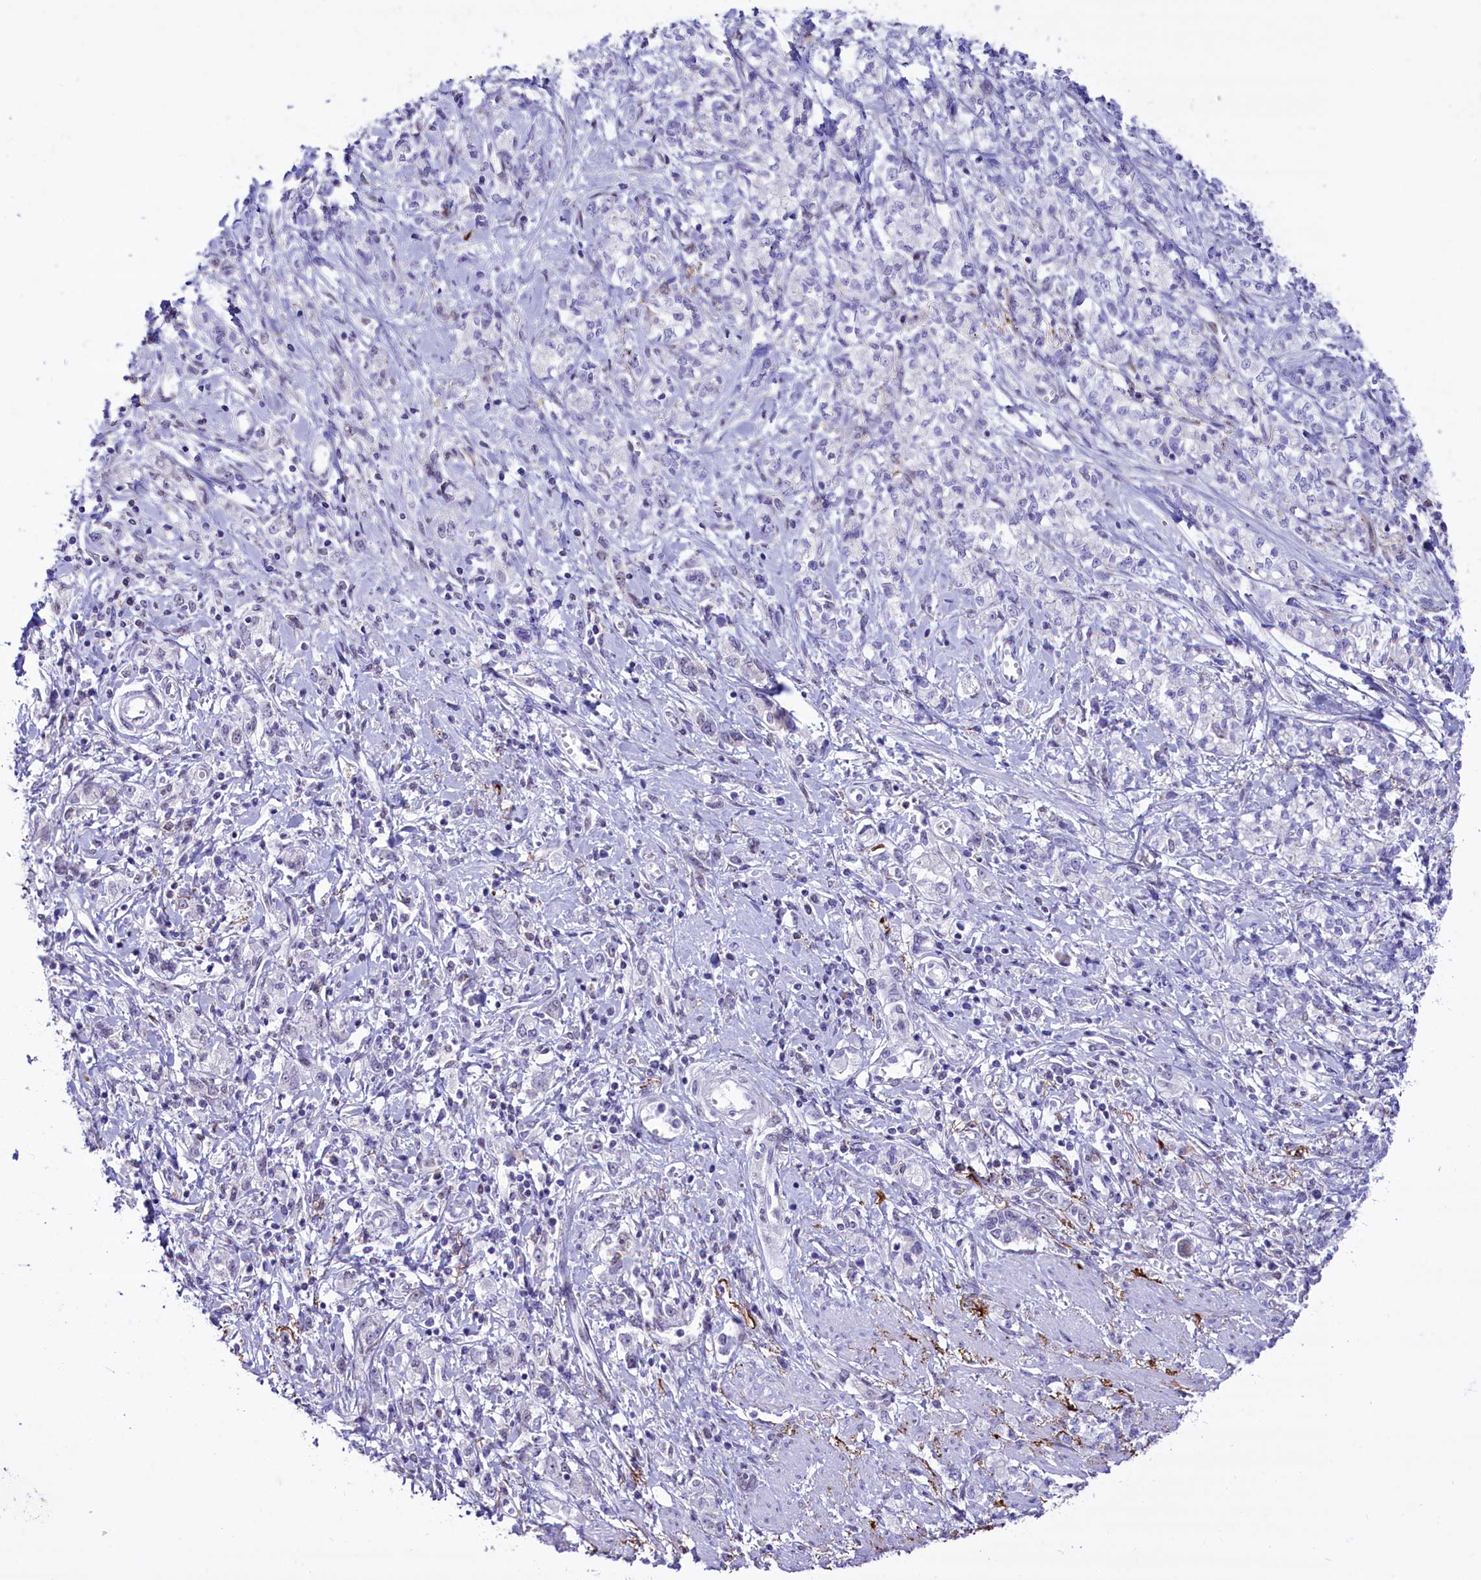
{"staining": {"intensity": "negative", "quantity": "none", "location": "none"}, "tissue": "stomach cancer", "cell_type": "Tumor cells", "image_type": "cancer", "snomed": [{"axis": "morphology", "description": "Adenocarcinoma, NOS"}, {"axis": "topography", "description": "Stomach"}], "caption": "There is no significant positivity in tumor cells of adenocarcinoma (stomach).", "gene": "RPS6KB1", "patient": {"sex": "female", "age": 76}}